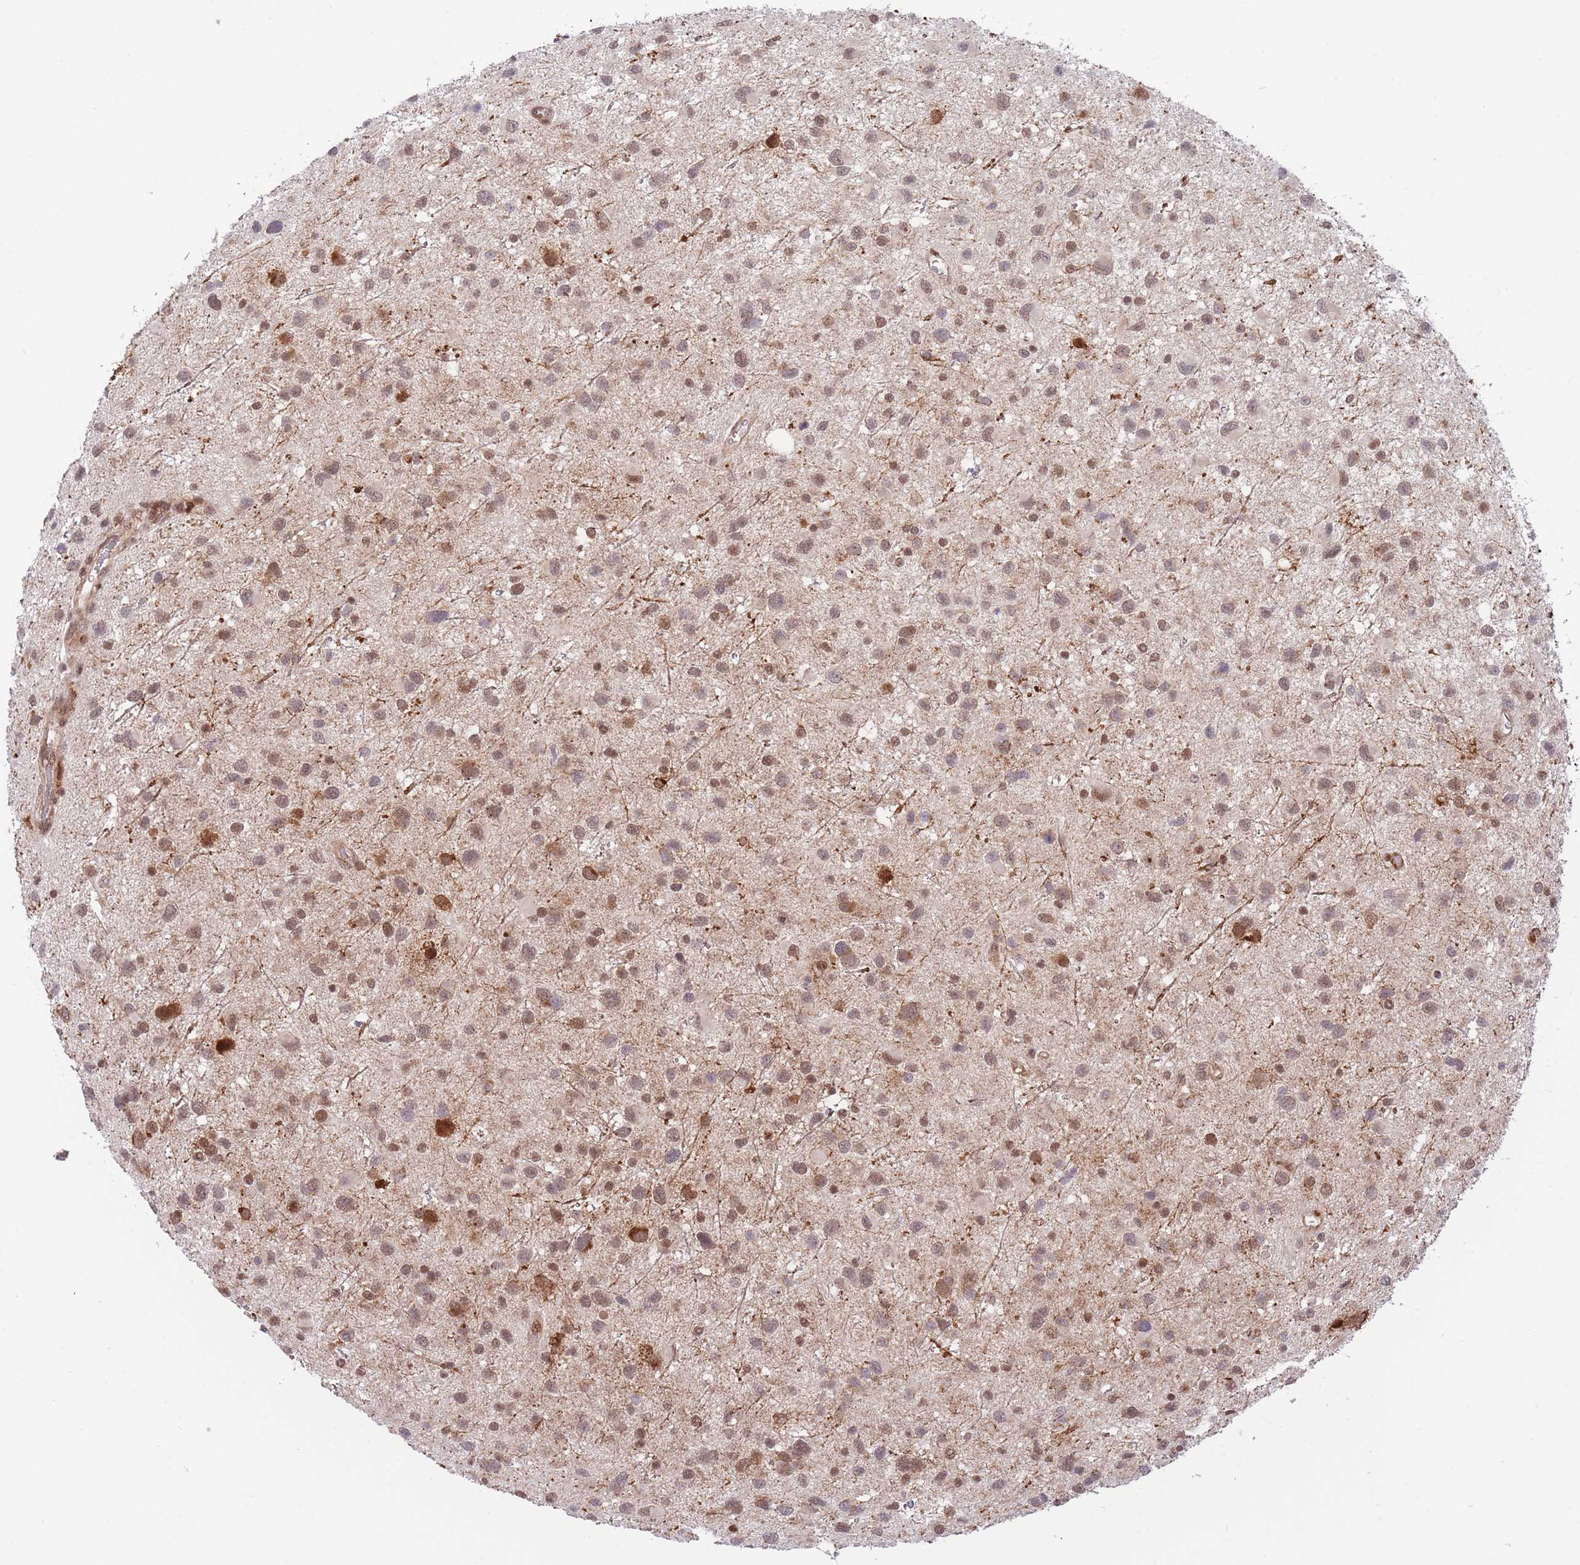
{"staining": {"intensity": "moderate", "quantity": "25%-75%", "location": "nuclear"}, "tissue": "glioma", "cell_type": "Tumor cells", "image_type": "cancer", "snomed": [{"axis": "morphology", "description": "Glioma, malignant, Low grade"}, {"axis": "topography", "description": "Brain"}], "caption": "IHC of human malignant glioma (low-grade) shows medium levels of moderate nuclear positivity in about 25%-75% of tumor cells. (Brightfield microscopy of DAB IHC at high magnification).", "gene": "BOD1L1", "patient": {"sex": "female", "age": 32}}